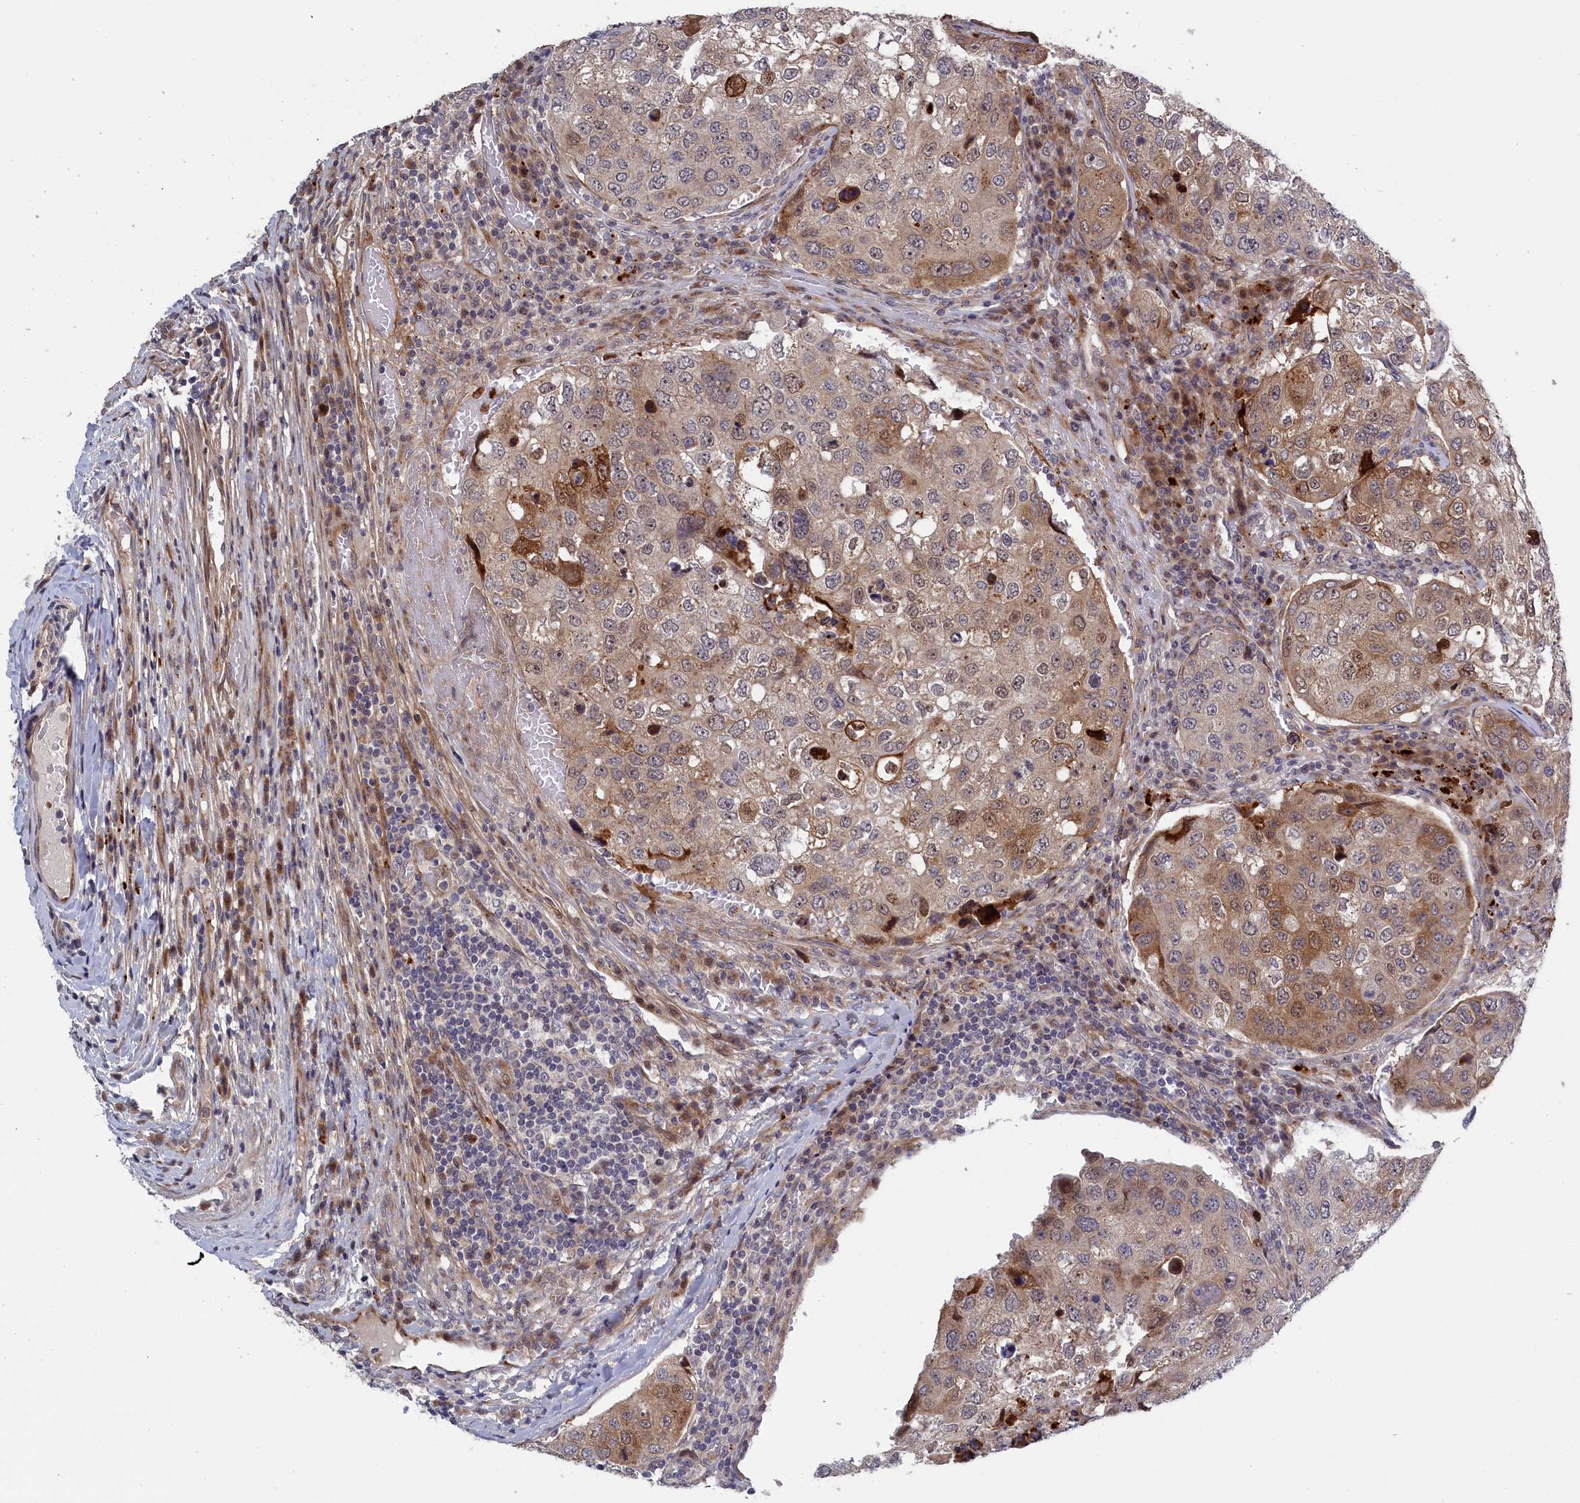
{"staining": {"intensity": "moderate", "quantity": "<25%", "location": "cytoplasmic/membranous"}, "tissue": "urothelial cancer", "cell_type": "Tumor cells", "image_type": "cancer", "snomed": [{"axis": "morphology", "description": "Urothelial carcinoma, High grade"}, {"axis": "topography", "description": "Lymph node"}, {"axis": "topography", "description": "Urinary bladder"}], "caption": "DAB immunohistochemical staining of urothelial carcinoma (high-grade) demonstrates moderate cytoplasmic/membranous protein staining in about <25% of tumor cells.", "gene": "LSG1", "patient": {"sex": "male", "age": 51}}